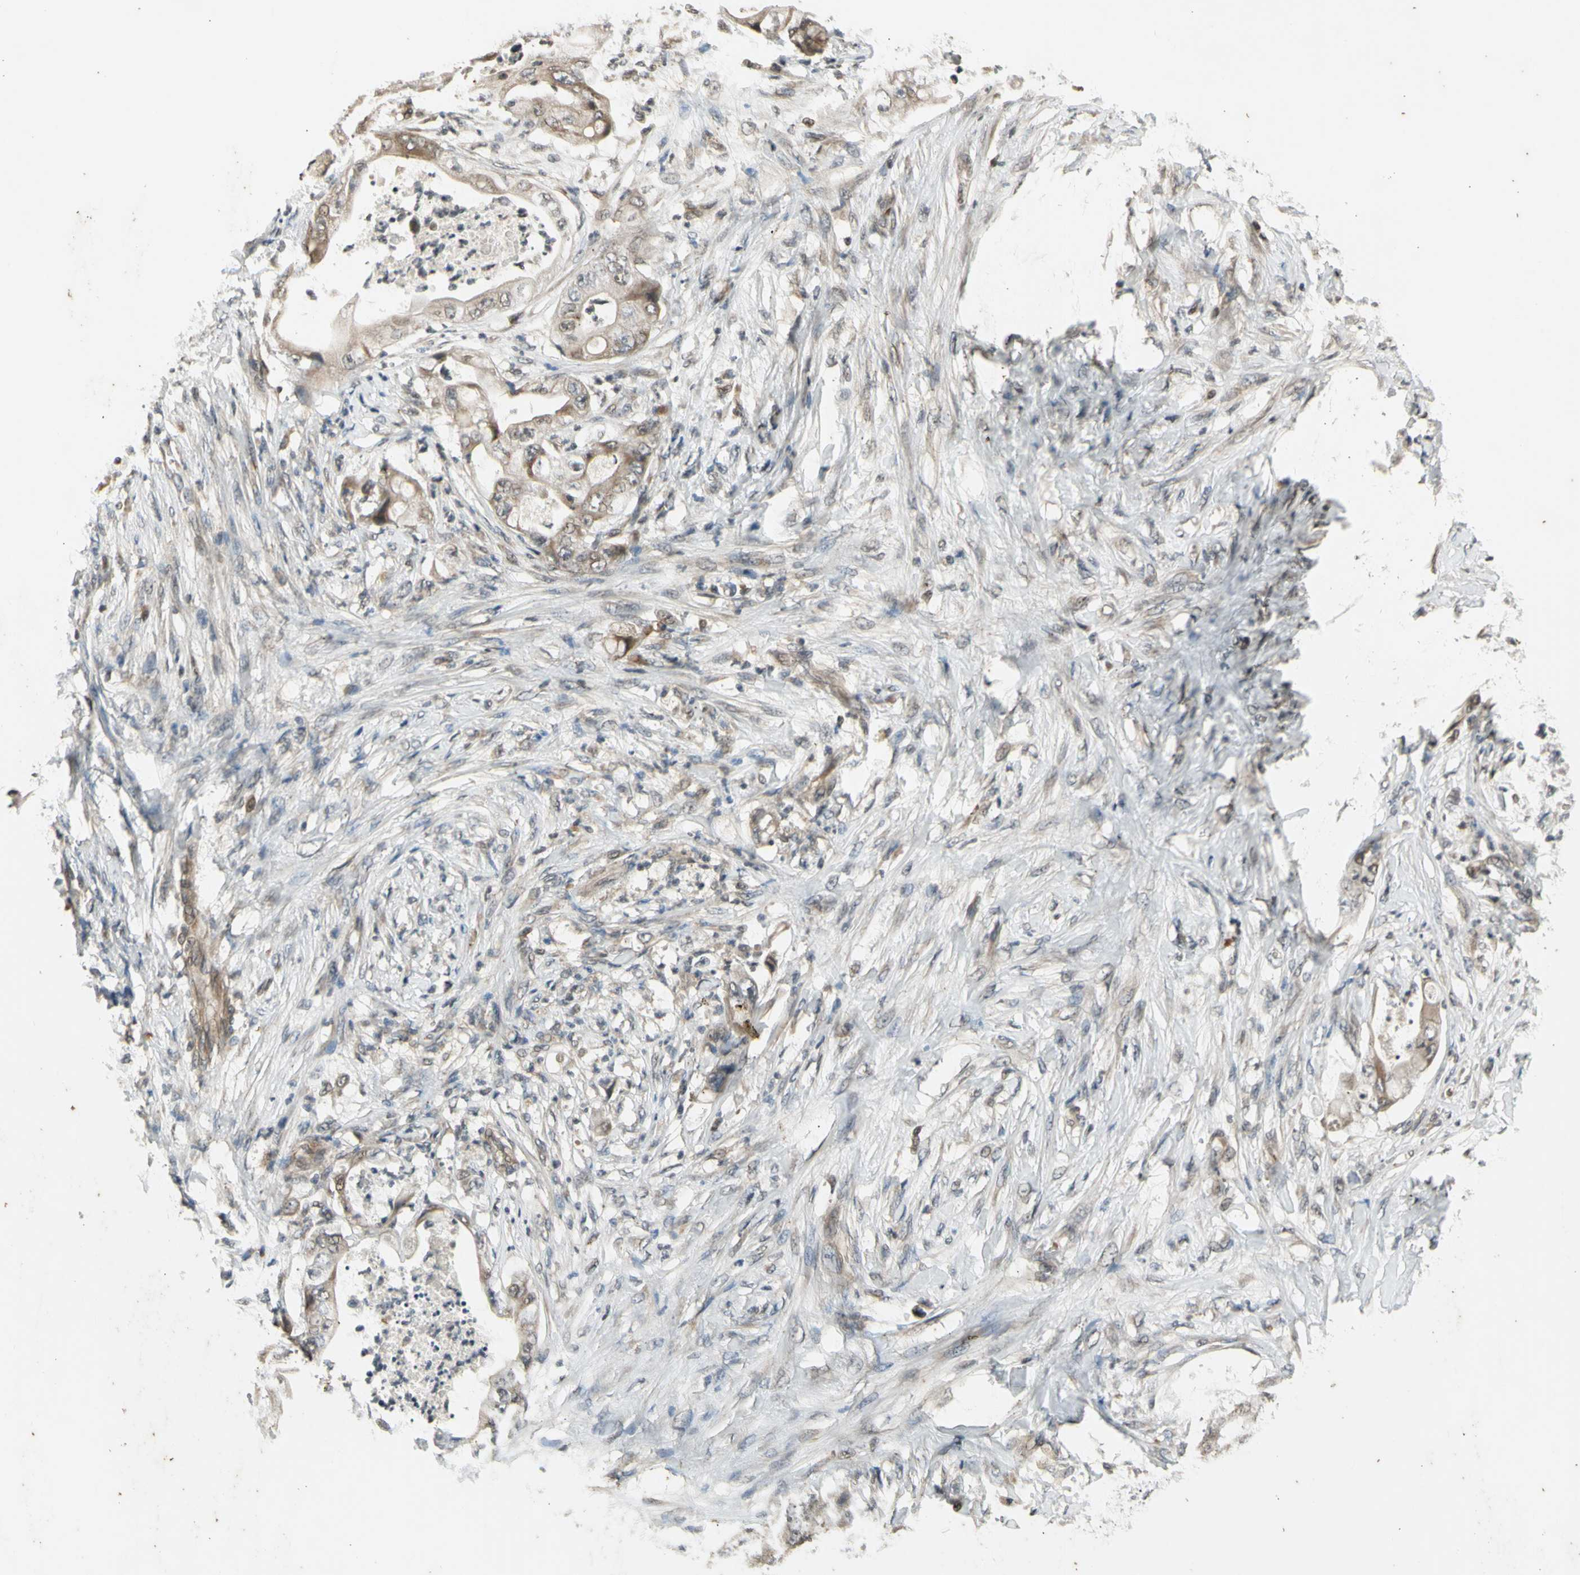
{"staining": {"intensity": "moderate", "quantity": ">75%", "location": "cytoplasmic/membranous,nuclear"}, "tissue": "stomach cancer", "cell_type": "Tumor cells", "image_type": "cancer", "snomed": [{"axis": "morphology", "description": "Adenocarcinoma, NOS"}, {"axis": "topography", "description": "Stomach"}], "caption": "Immunohistochemical staining of stomach cancer (adenocarcinoma) shows moderate cytoplasmic/membranous and nuclear protein staining in about >75% of tumor cells. The staining was performed using DAB (3,3'-diaminobenzidine), with brown indicating positive protein expression. Nuclei are stained blue with hematoxylin.", "gene": "EFNB2", "patient": {"sex": "female", "age": 73}}